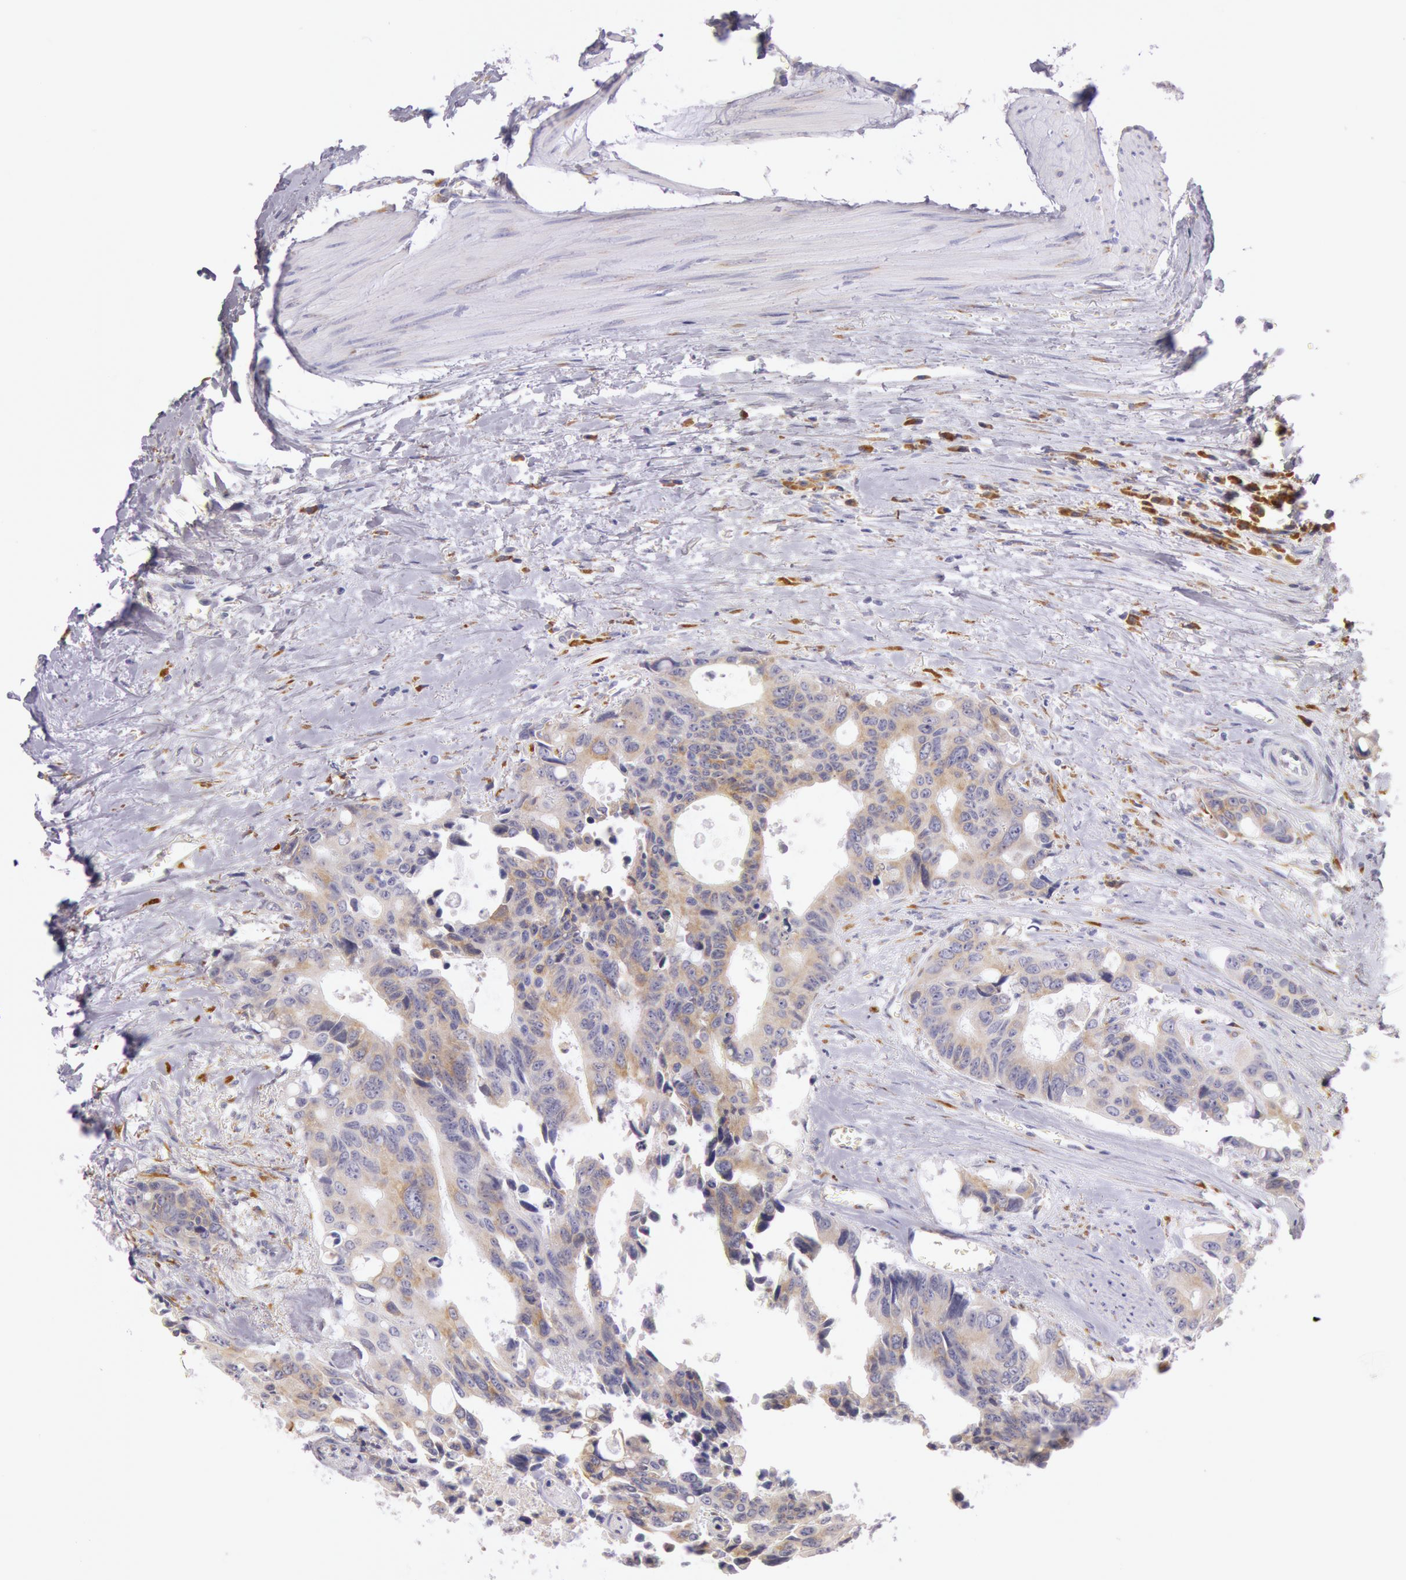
{"staining": {"intensity": "weak", "quantity": "25%-75%", "location": "cytoplasmic/membranous"}, "tissue": "colorectal cancer", "cell_type": "Tumor cells", "image_type": "cancer", "snomed": [{"axis": "morphology", "description": "Adenocarcinoma, NOS"}, {"axis": "topography", "description": "Rectum"}], "caption": "This photomicrograph shows colorectal cancer (adenocarcinoma) stained with immunohistochemistry to label a protein in brown. The cytoplasmic/membranous of tumor cells show weak positivity for the protein. Nuclei are counter-stained blue.", "gene": "CIDEB", "patient": {"sex": "male", "age": 76}}